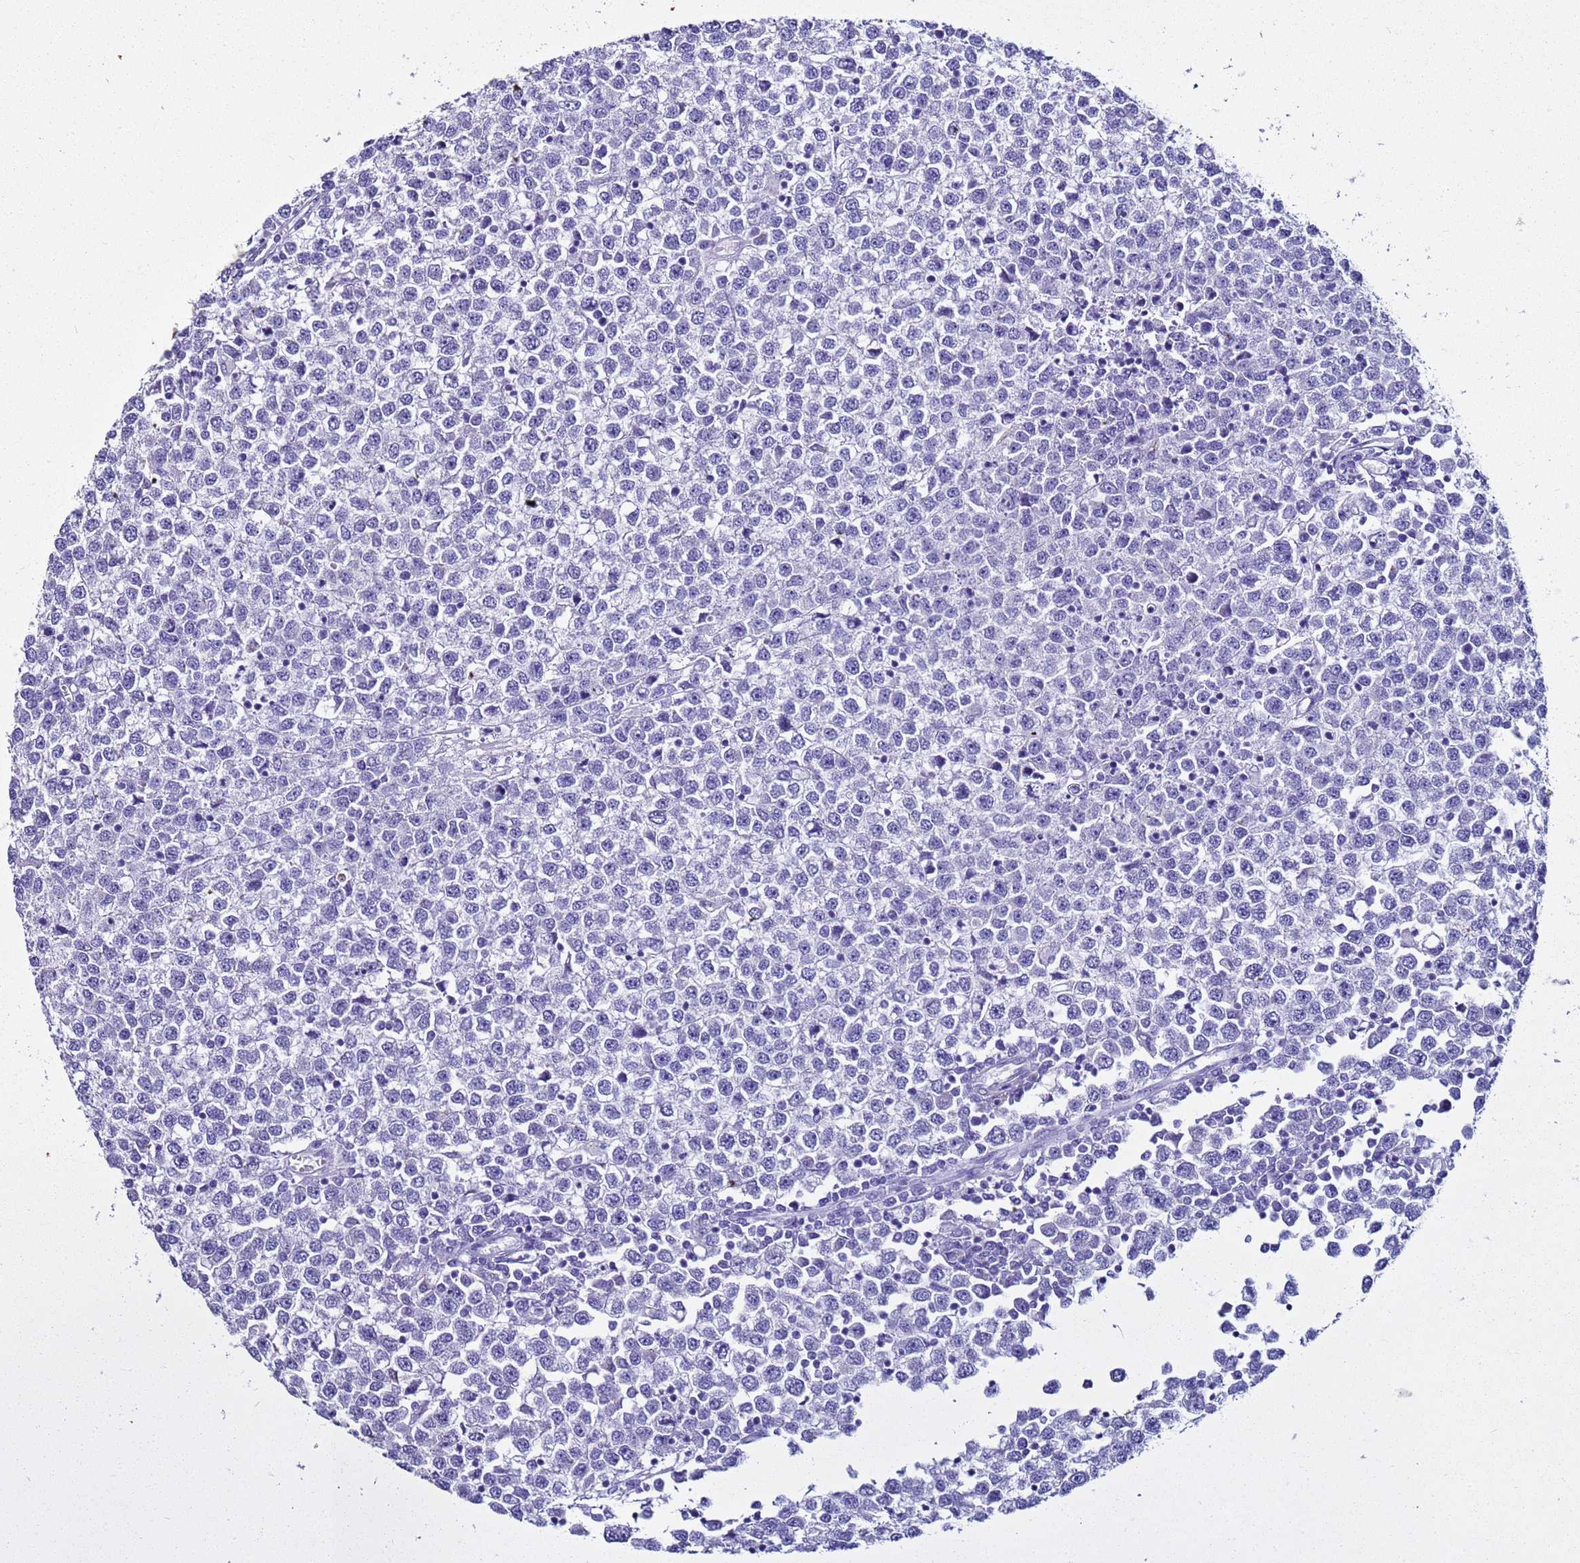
{"staining": {"intensity": "negative", "quantity": "none", "location": "none"}, "tissue": "testis cancer", "cell_type": "Tumor cells", "image_type": "cancer", "snomed": [{"axis": "morphology", "description": "Seminoma, NOS"}, {"axis": "topography", "description": "Testis"}], "caption": "Testis cancer was stained to show a protein in brown. There is no significant positivity in tumor cells. (Brightfield microscopy of DAB immunohistochemistry at high magnification).", "gene": "LCMT1", "patient": {"sex": "male", "age": 65}}